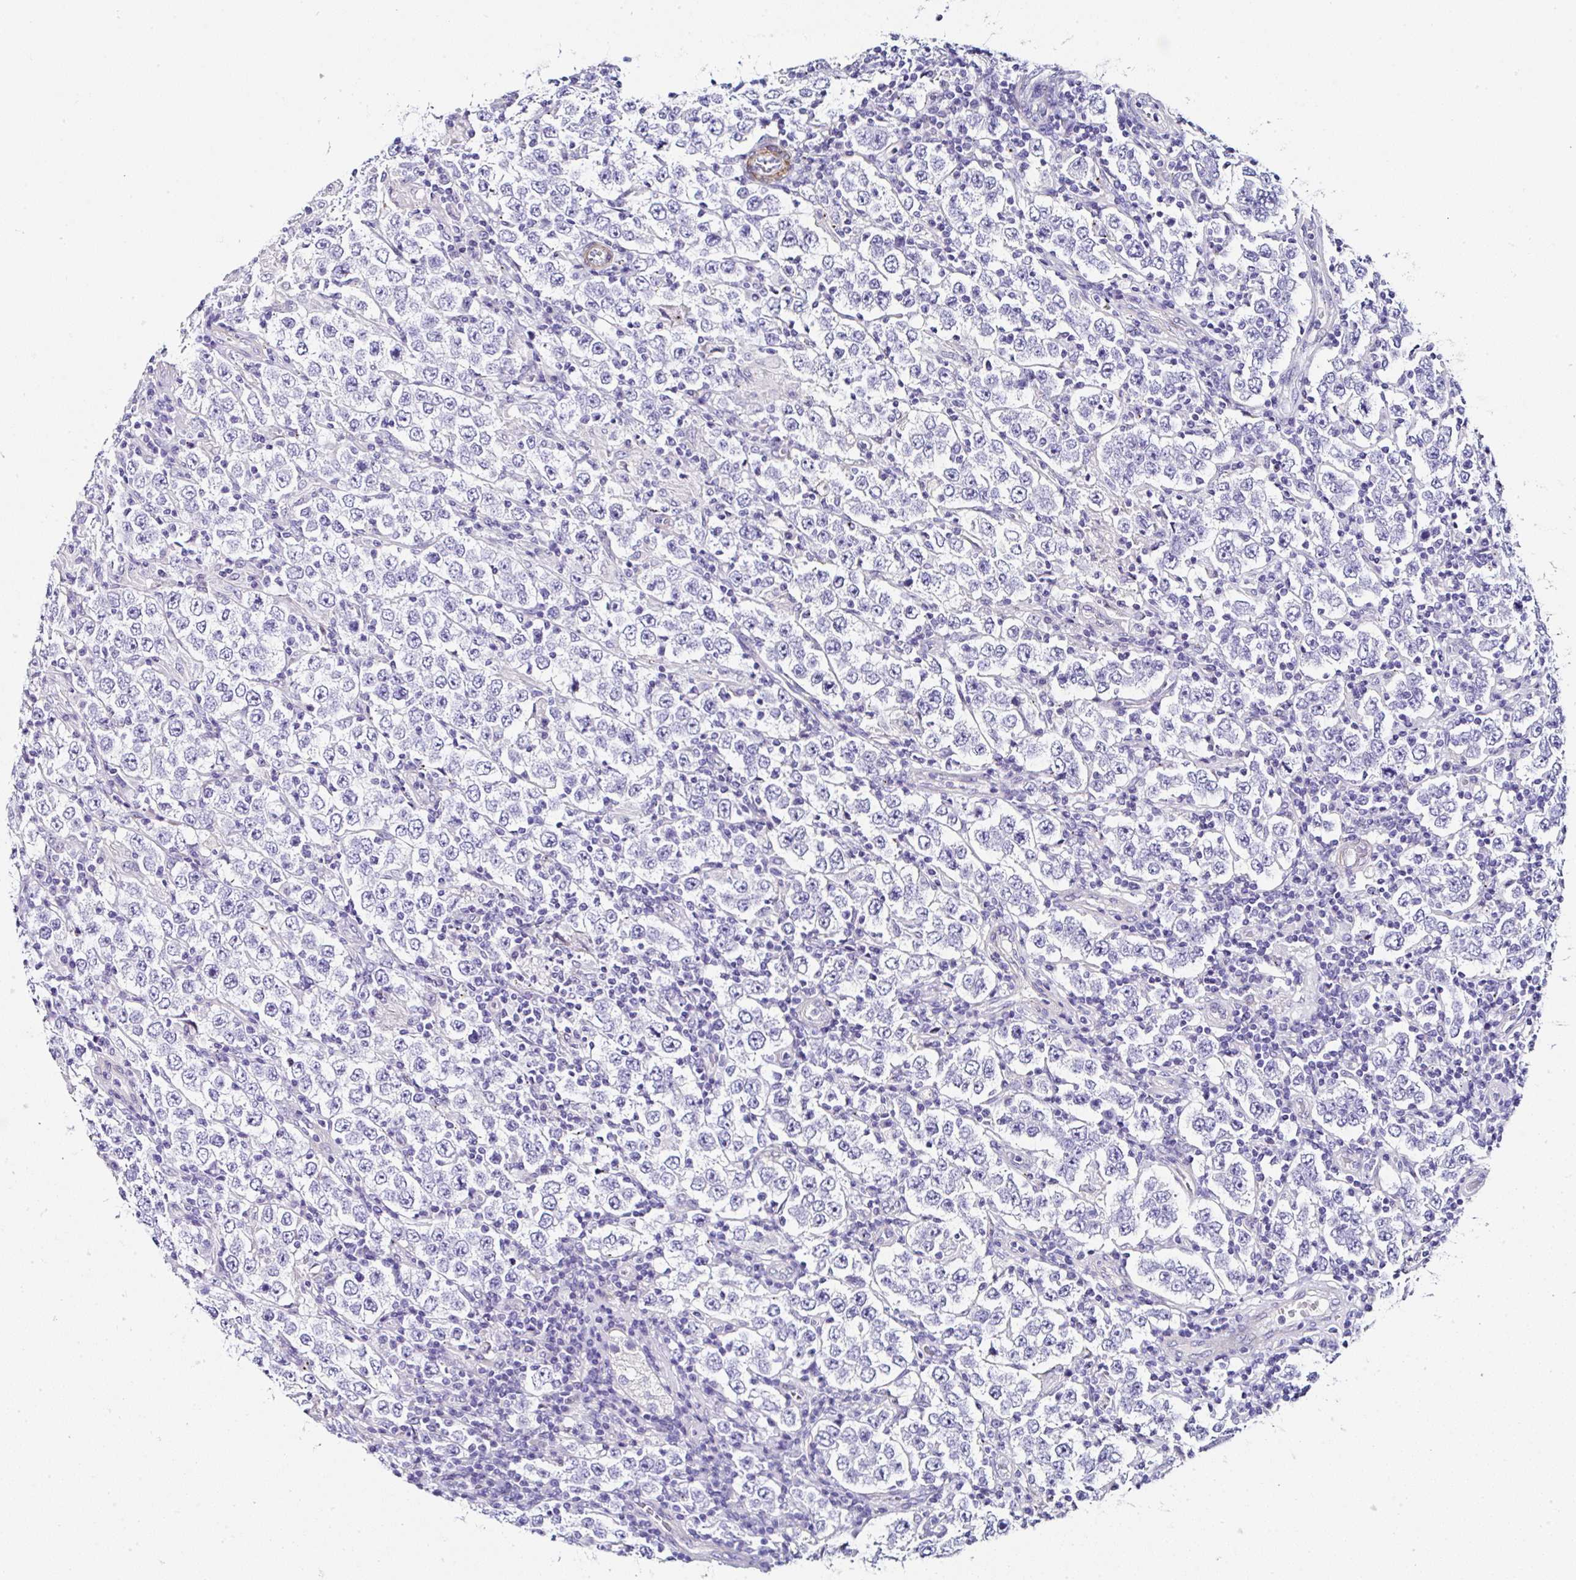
{"staining": {"intensity": "negative", "quantity": "none", "location": "none"}, "tissue": "testis cancer", "cell_type": "Tumor cells", "image_type": "cancer", "snomed": [{"axis": "morphology", "description": "Normal tissue, NOS"}, {"axis": "morphology", "description": "Urothelial carcinoma, High grade"}, {"axis": "morphology", "description": "Seminoma, NOS"}, {"axis": "morphology", "description": "Carcinoma, Embryonal, NOS"}, {"axis": "topography", "description": "Urinary bladder"}, {"axis": "topography", "description": "Testis"}], "caption": "Tumor cells show no significant protein expression in testis embryonal carcinoma. Nuclei are stained in blue.", "gene": "PPFIA4", "patient": {"sex": "male", "age": 41}}